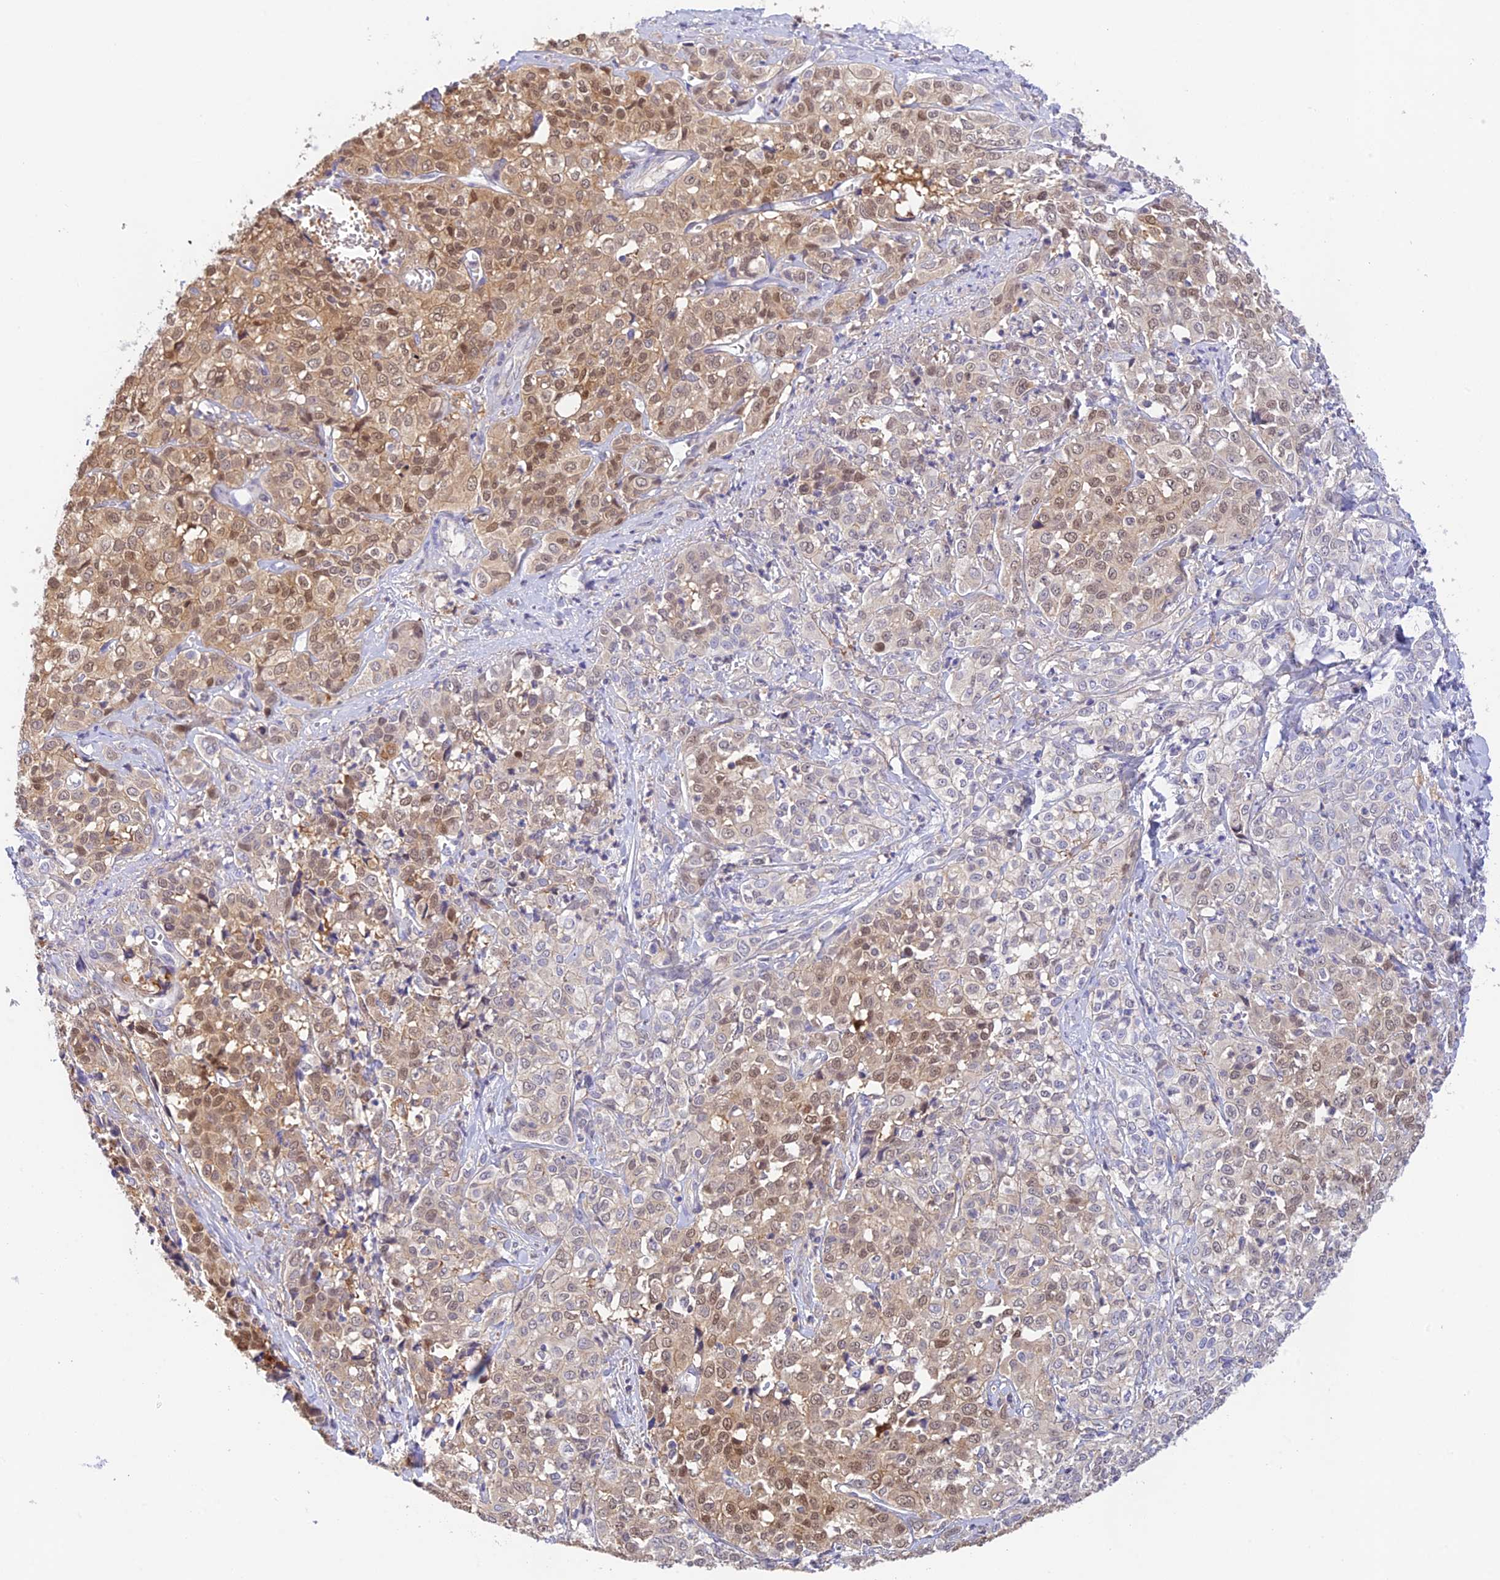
{"staining": {"intensity": "moderate", "quantity": "25%-75%", "location": "cytoplasmic/membranous,nuclear"}, "tissue": "liver cancer", "cell_type": "Tumor cells", "image_type": "cancer", "snomed": [{"axis": "morphology", "description": "Cholangiocarcinoma"}, {"axis": "topography", "description": "Liver"}], "caption": "Protein staining exhibits moderate cytoplasmic/membranous and nuclear staining in approximately 25%-75% of tumor cells in liver cancer (cholangiocarcinoma).", "gene": "HDHD2", "patient": {"sex": "female", "age": 77}}